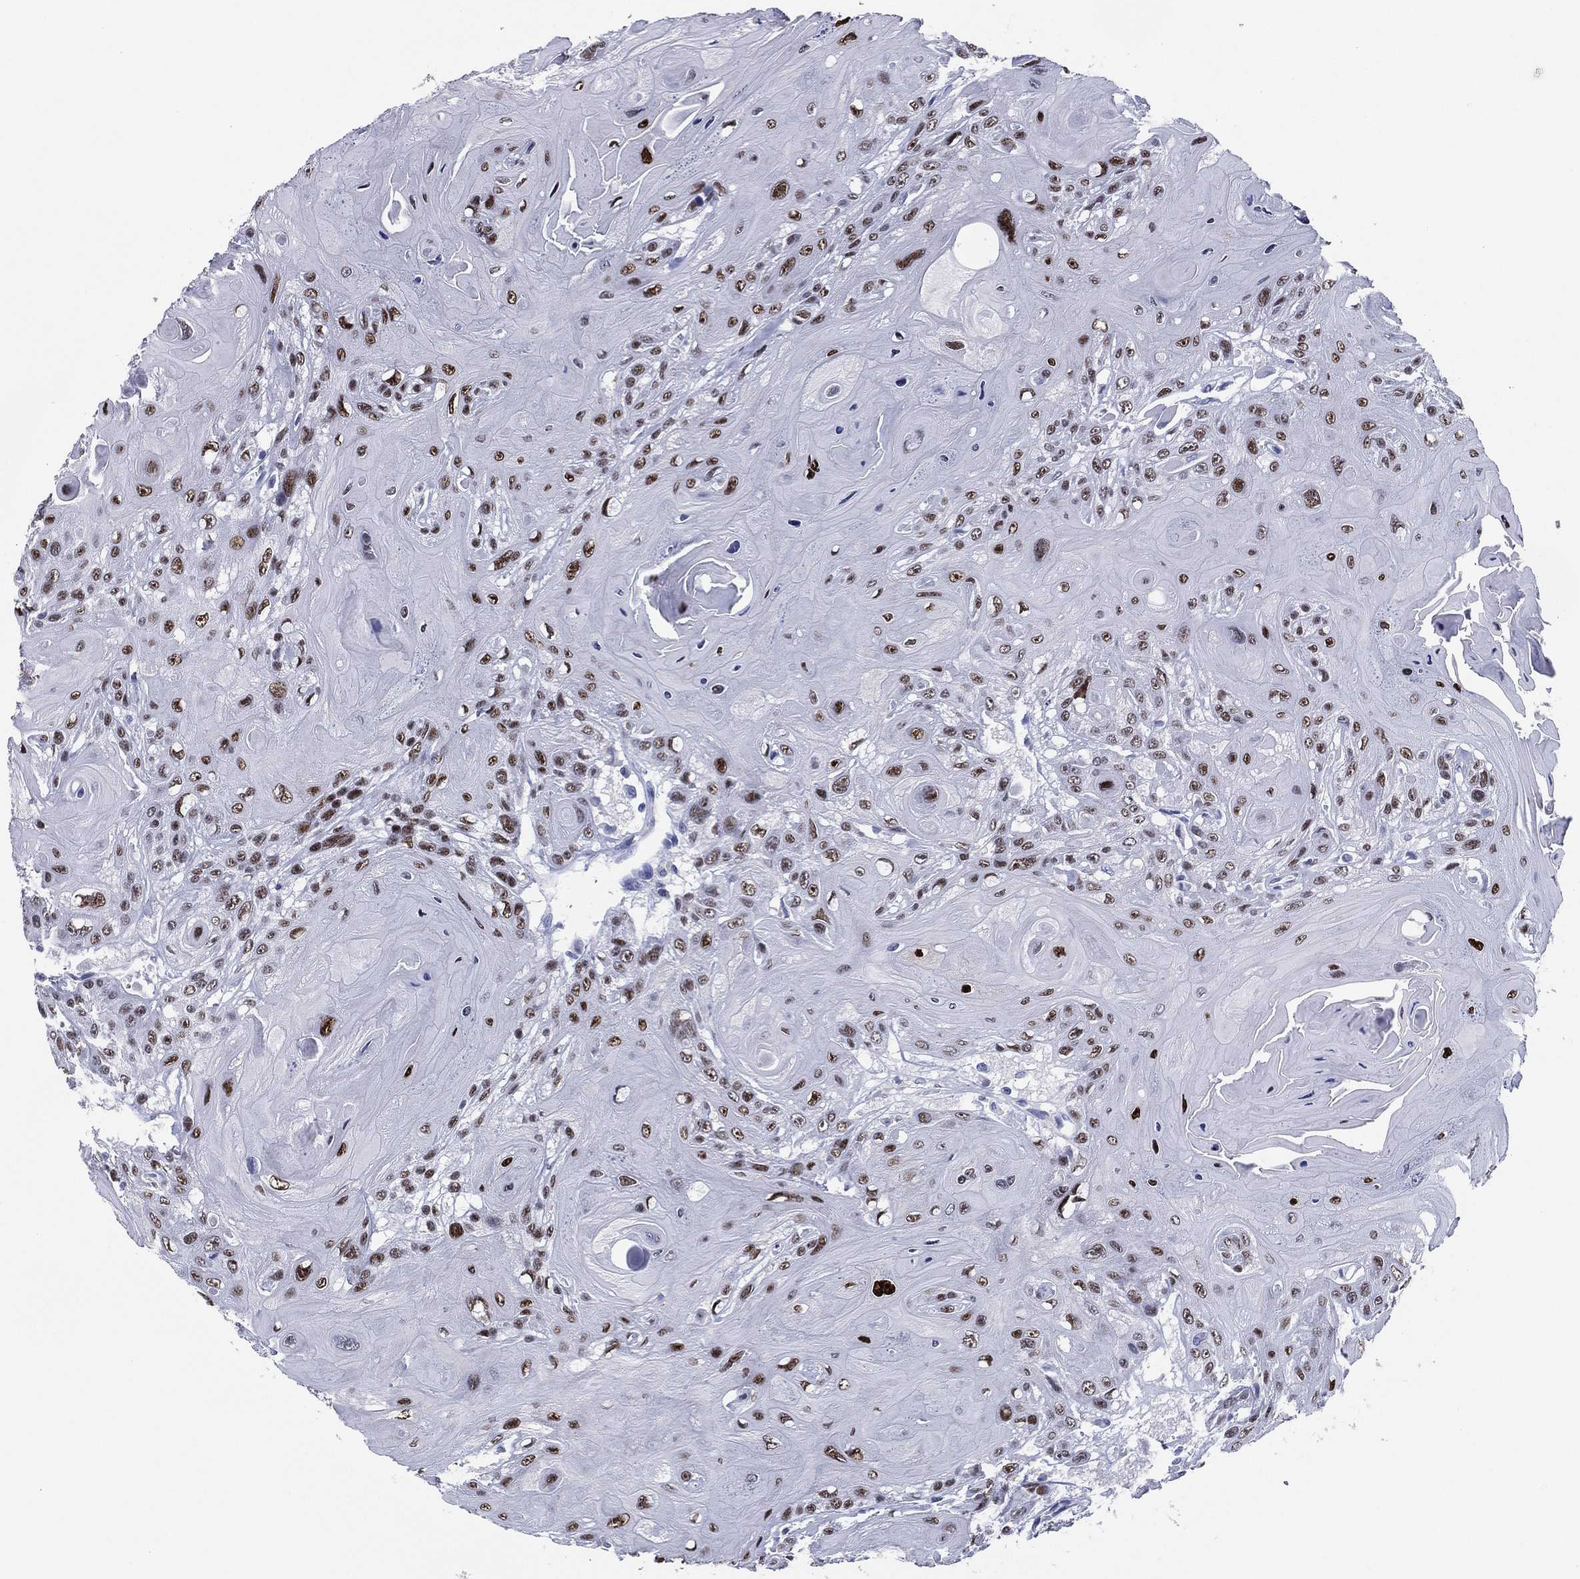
{"staining": {"intensity": "strong", "quantity": ">75%", "location": "nuclear"}, "tissue": "head and neck cancer", "cell_type": "Tumor cells", "image_type": "cancer", "snomed": [{"axis": "morphology", "description": "Squamous cell carcinoma, NOS"}, {"axis": "topography", "description": "Head-Neck"}], "caption": "Tumor cells display high levels of strong nuclear expression in about >75% of cells in head and neck cancer.", "gene": "TFAP2A", "patient": {"sex": "female", "age": 59}}